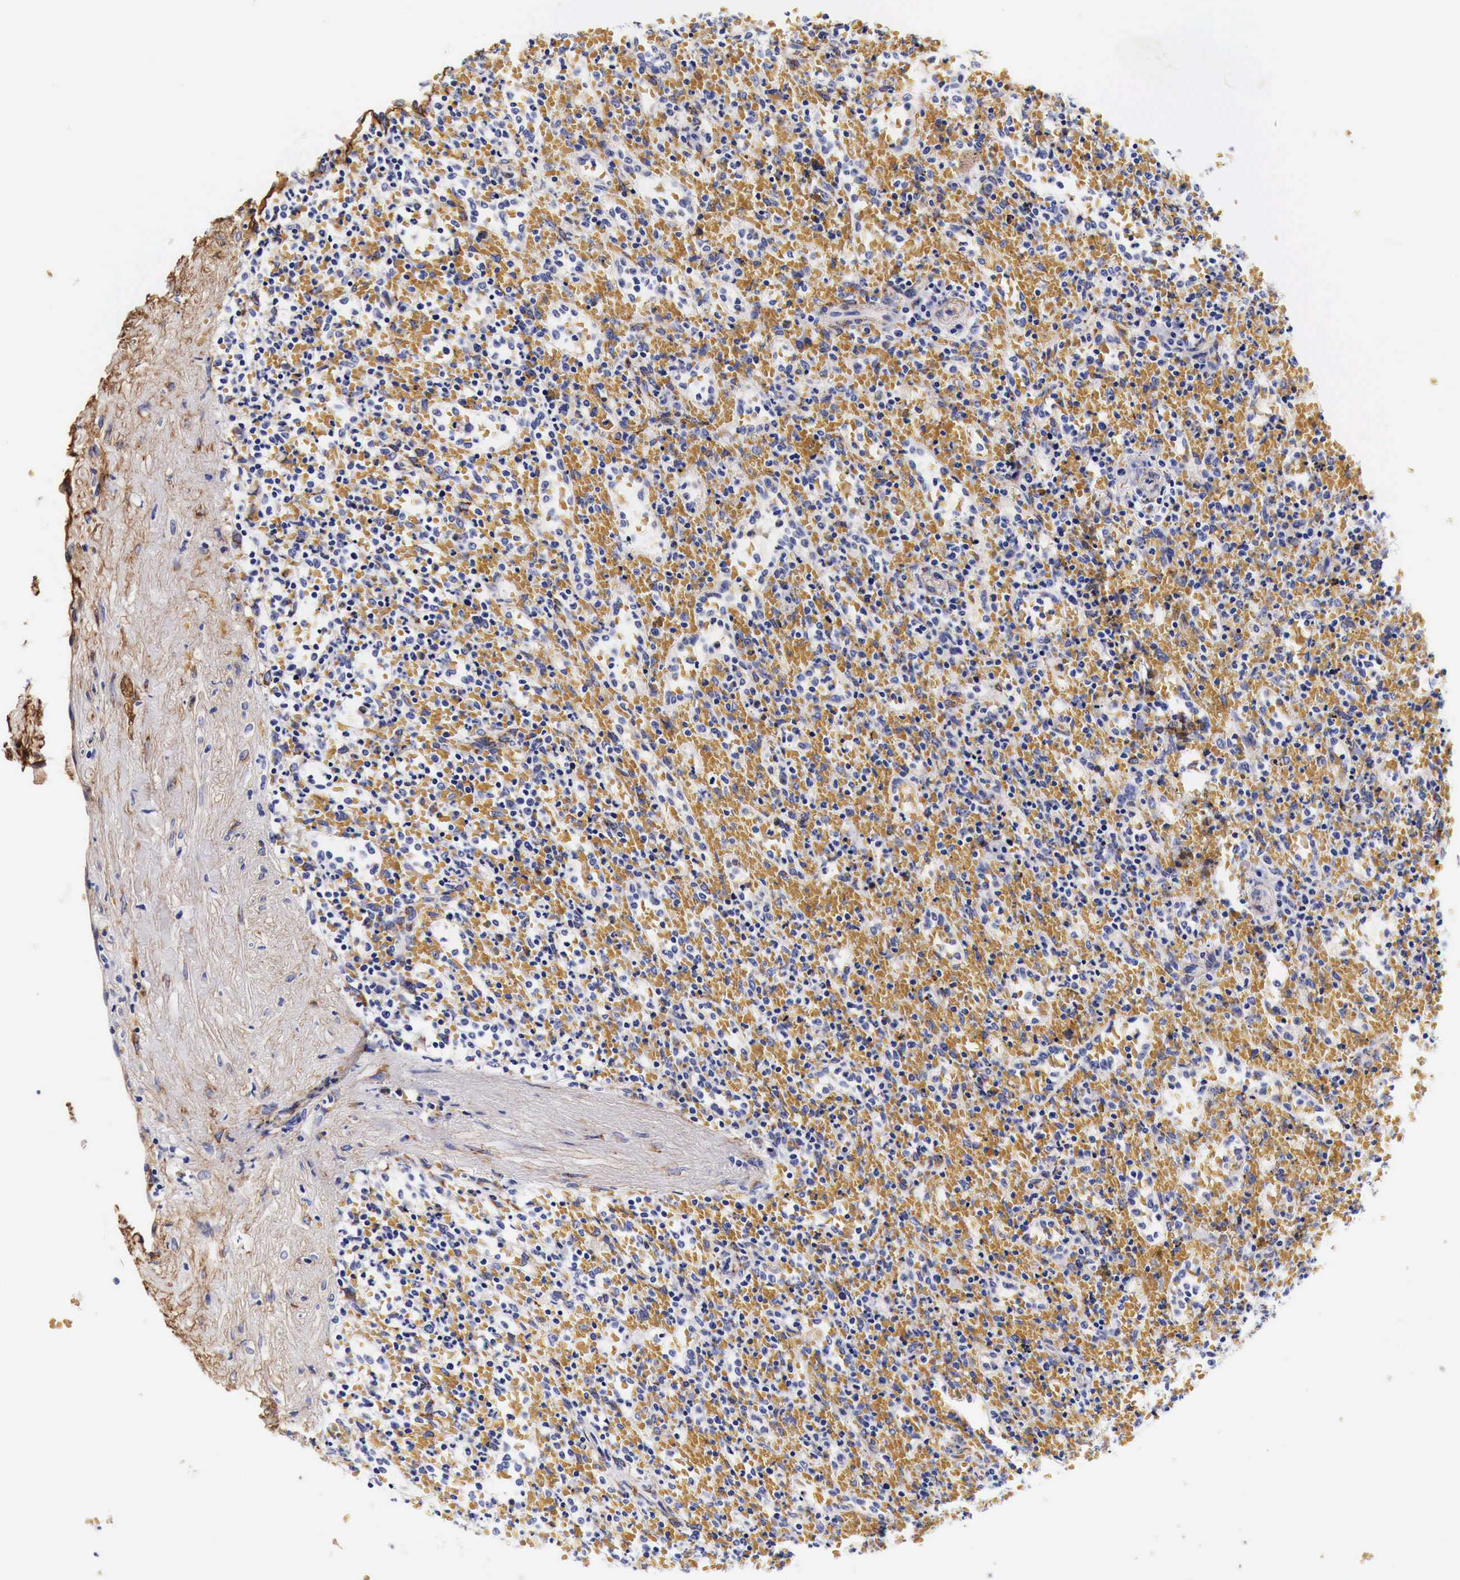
{"staining": {"intensity": "negative", "quantity": "none", "location": "none"}, "tissue": "lymphoma", "cell_type": "Tumor cells", "image_type": "cancer", "snomed": [{"axis": "morphology", "description": "Malignant lymphoma, non-Hodgkin's type, High grade"}, {"axis": "topography", "description": "Spleen"}, {"axis": "topography", "description": "Lymph node"}], "caption": "A micrograph of human lymphoma is negative for staining in tumor cells.", "gene": "LAMB2", "patient": {"sex": "female", "age": 70}}